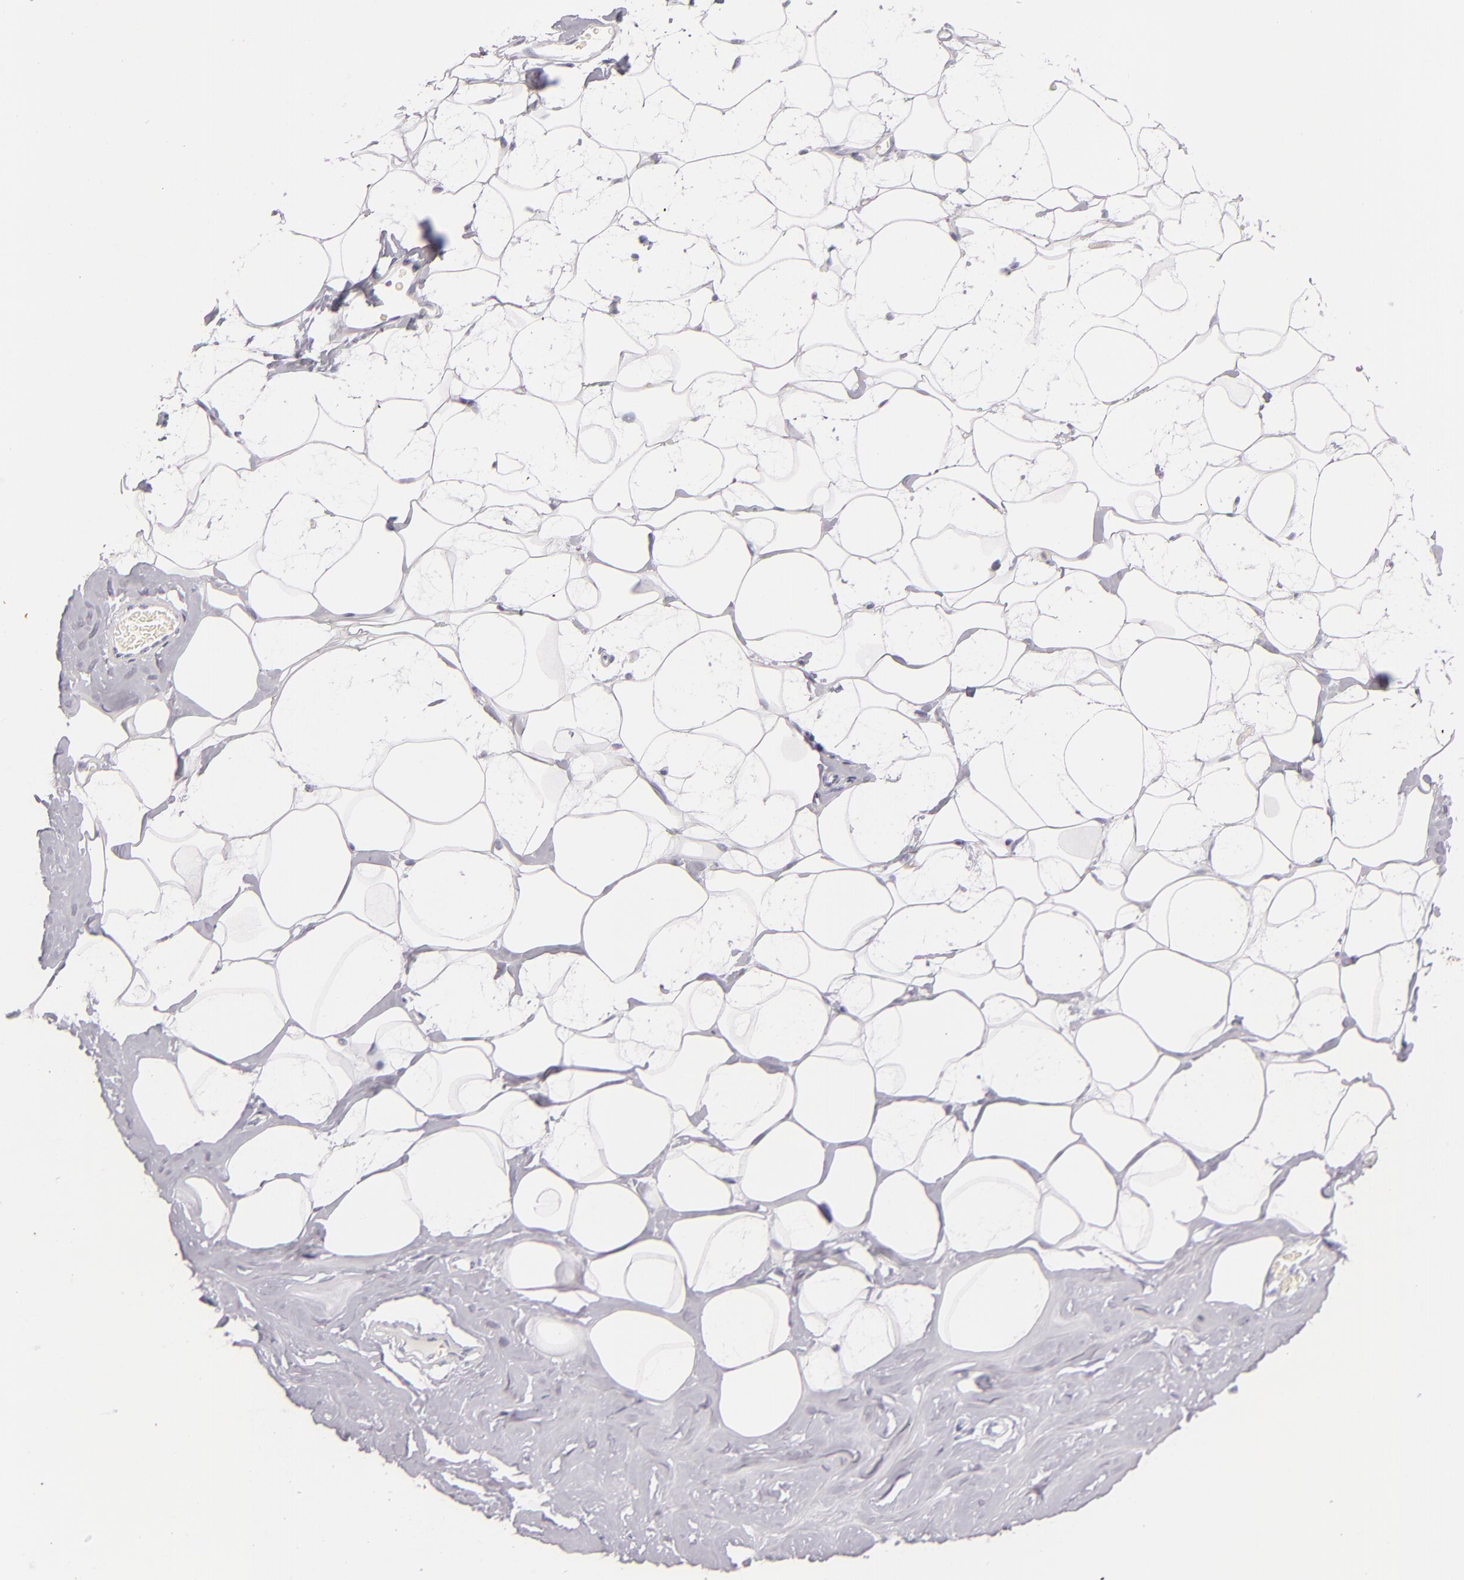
{"staining": {"intensity": "negative", "quantity": "none", "location": "none"}, "tissue": "breast", "cell_type": "Adipocytes", "image_type": "normal", "snomed": [{"axis": "morphology", "description": "Normal tissue, NOS"}, {"axis": "morphology", "description": "Fibrosis, NOS"}, {"axis": "topography", "description": "Breast"}], "caption": "A histopathology image of human breast is negative for staining in adipocytes. Nuclei are stained in blue.", "gene": "FABP1", "patient": {"sex": "female", "age": 39}}